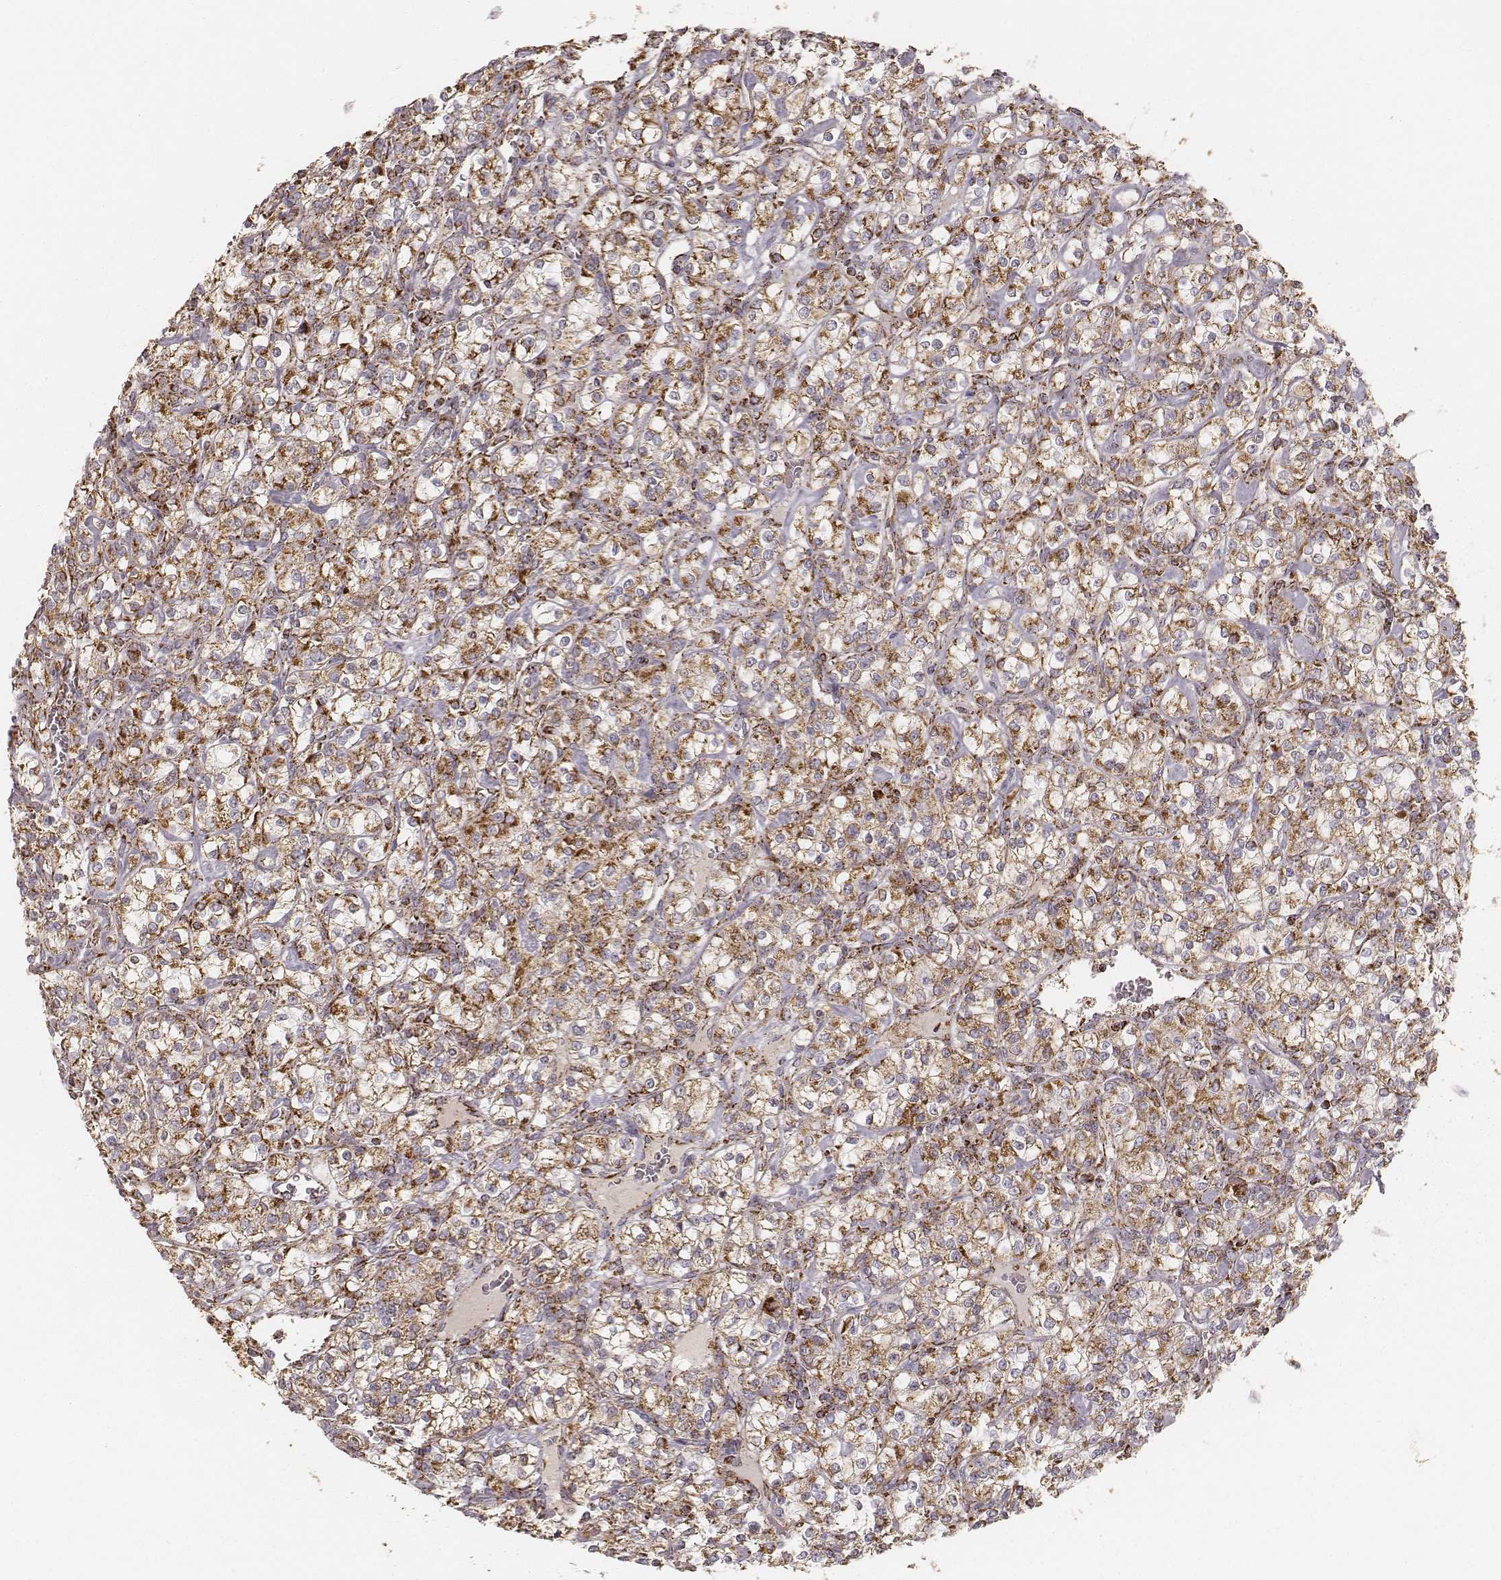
{"staining": {"intensity": "strong", "quantity": ">75%", "location": "cytoplasmic/membranous"}, "tissue": "renal cancer", "cell_type": "Tumor cells", "image_type": "cancer", "snomed": [{"axis": "morphology", "description": "Adenocarcinoma, NOS"}, {"axis": "topography", "description": "Kidney"}], "caption": "This photomicrograph displays immunohistochemistry staining of human renal cancer, with high strong cytoplasmic/membranous expression in about >75% of tumor cells.", "gene": "CS", "patient": {"sex": "male", "age": 77}}